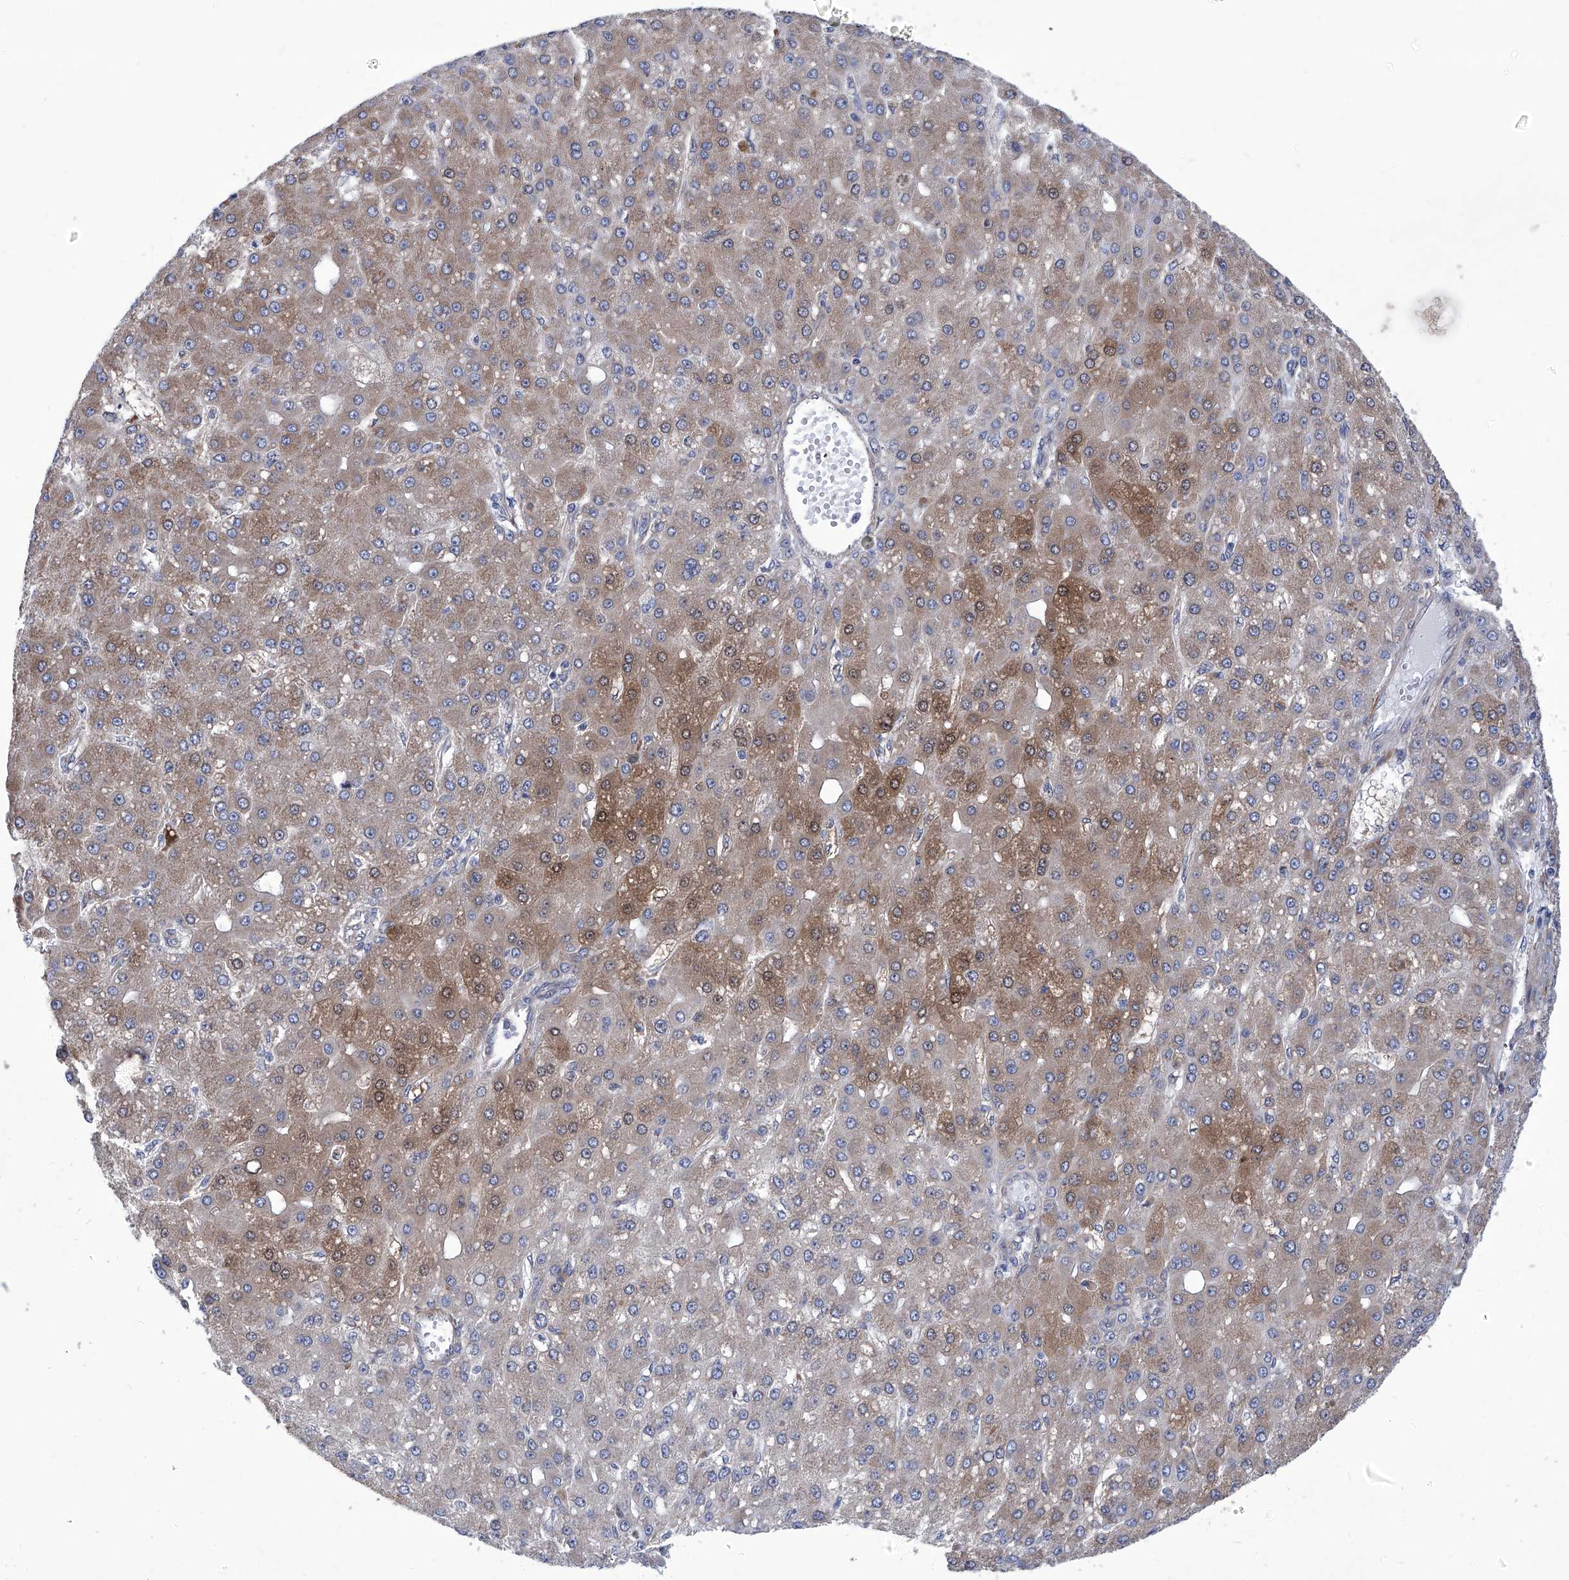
{"staining": {"intensity": "moderate", "quantity": "25%-75%", "location": "cytoplasmic/membranous"}, "tissue": "liver cancer", "cell_type": "Tumor cells", "image_type": "cancer", "snomed": [{"axis": "morphology", "description": "Carcinoma, Hepatocellular, NOS"}, {"axis": "topography", "description": "Liver"}], "caption": "Brown immunohistochemical staining in liver cancer reveals moderate cytoplasmic/membranous expression in approximately 25%-75% of tumor cells.", "gene": "KTI12", "patient": {"sex": "male", "age": 67}}